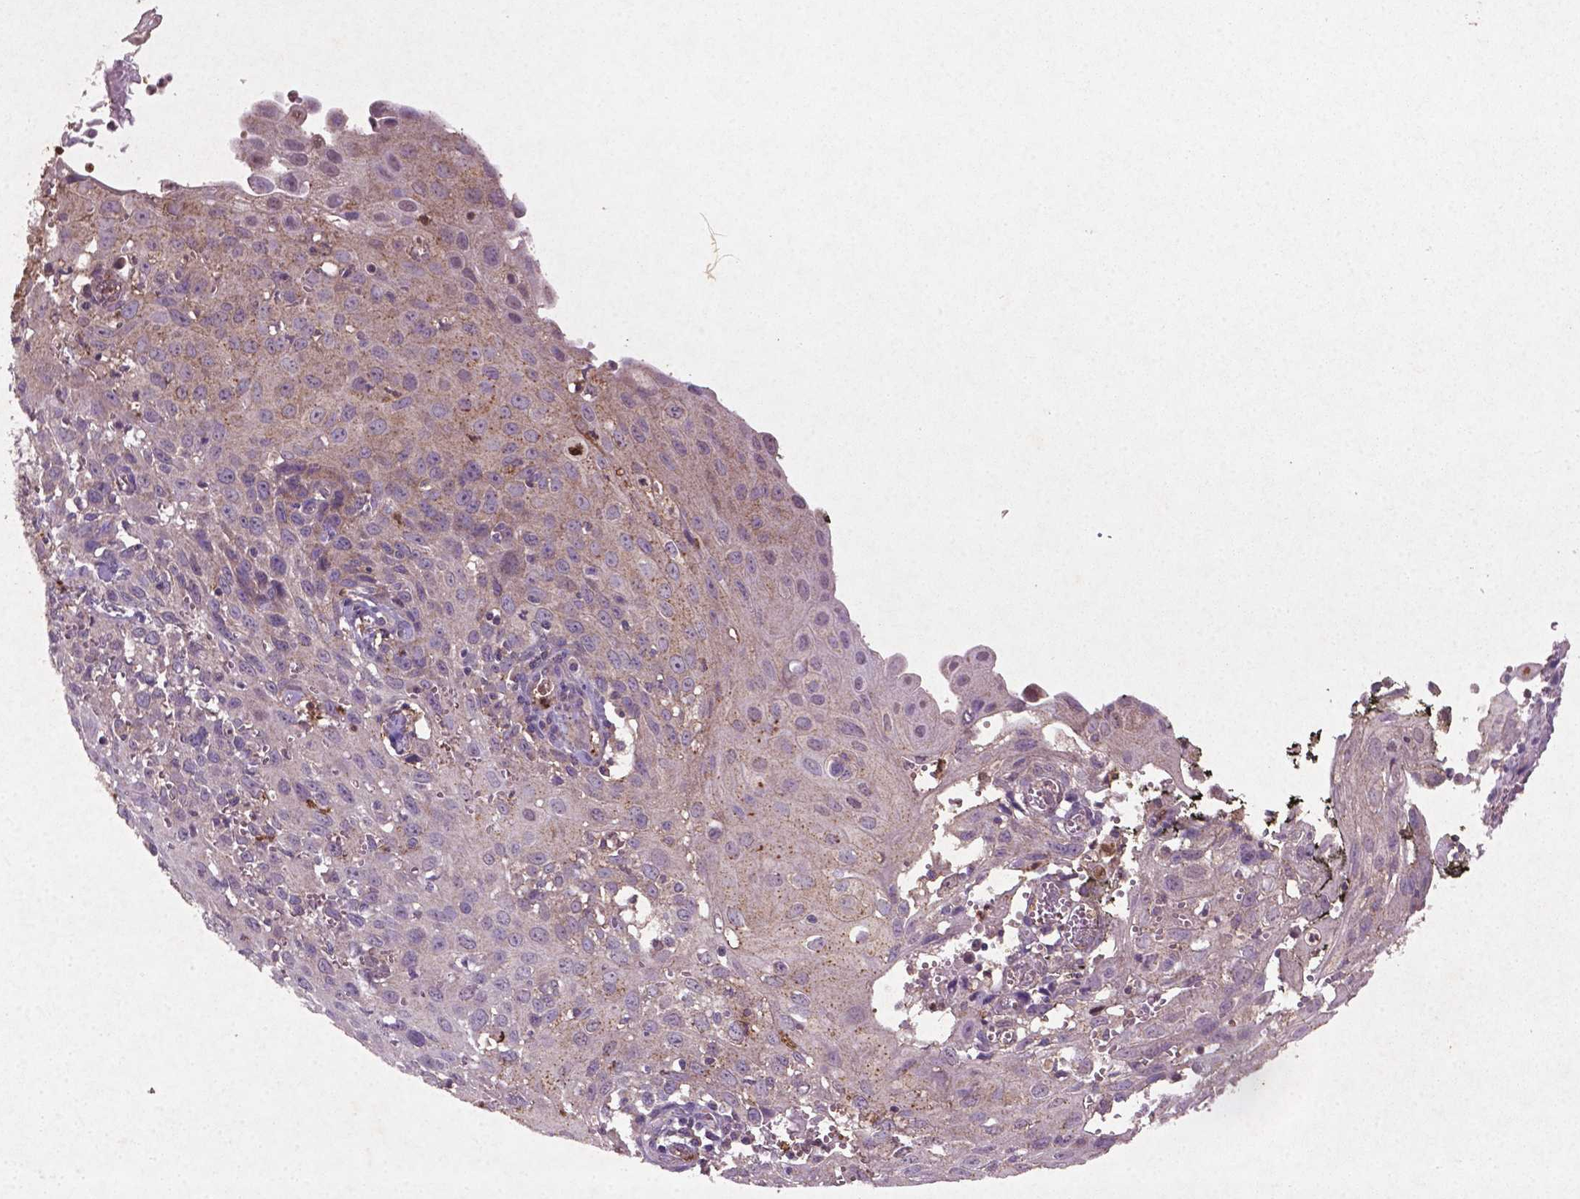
{"staining": {"intensity": "weak", "quantity": "<25%", "location": "cytoplasmic/membranous"}, "tissue": "cervical cancer", "cell_type": "Tumor cells", "image_type": "cancer", "snomed": [{"axis": "morphology", "description": "Squamous cell carcinoma, NOS"}, {"axis": "topography", "description": "Cervix"}], "caption": "A histopathology image of cervical cancer stained for a protein shows no brown staining in tumor cells.", "gene": "MTOR", "patient": {"sex": "female", "age": 38}}